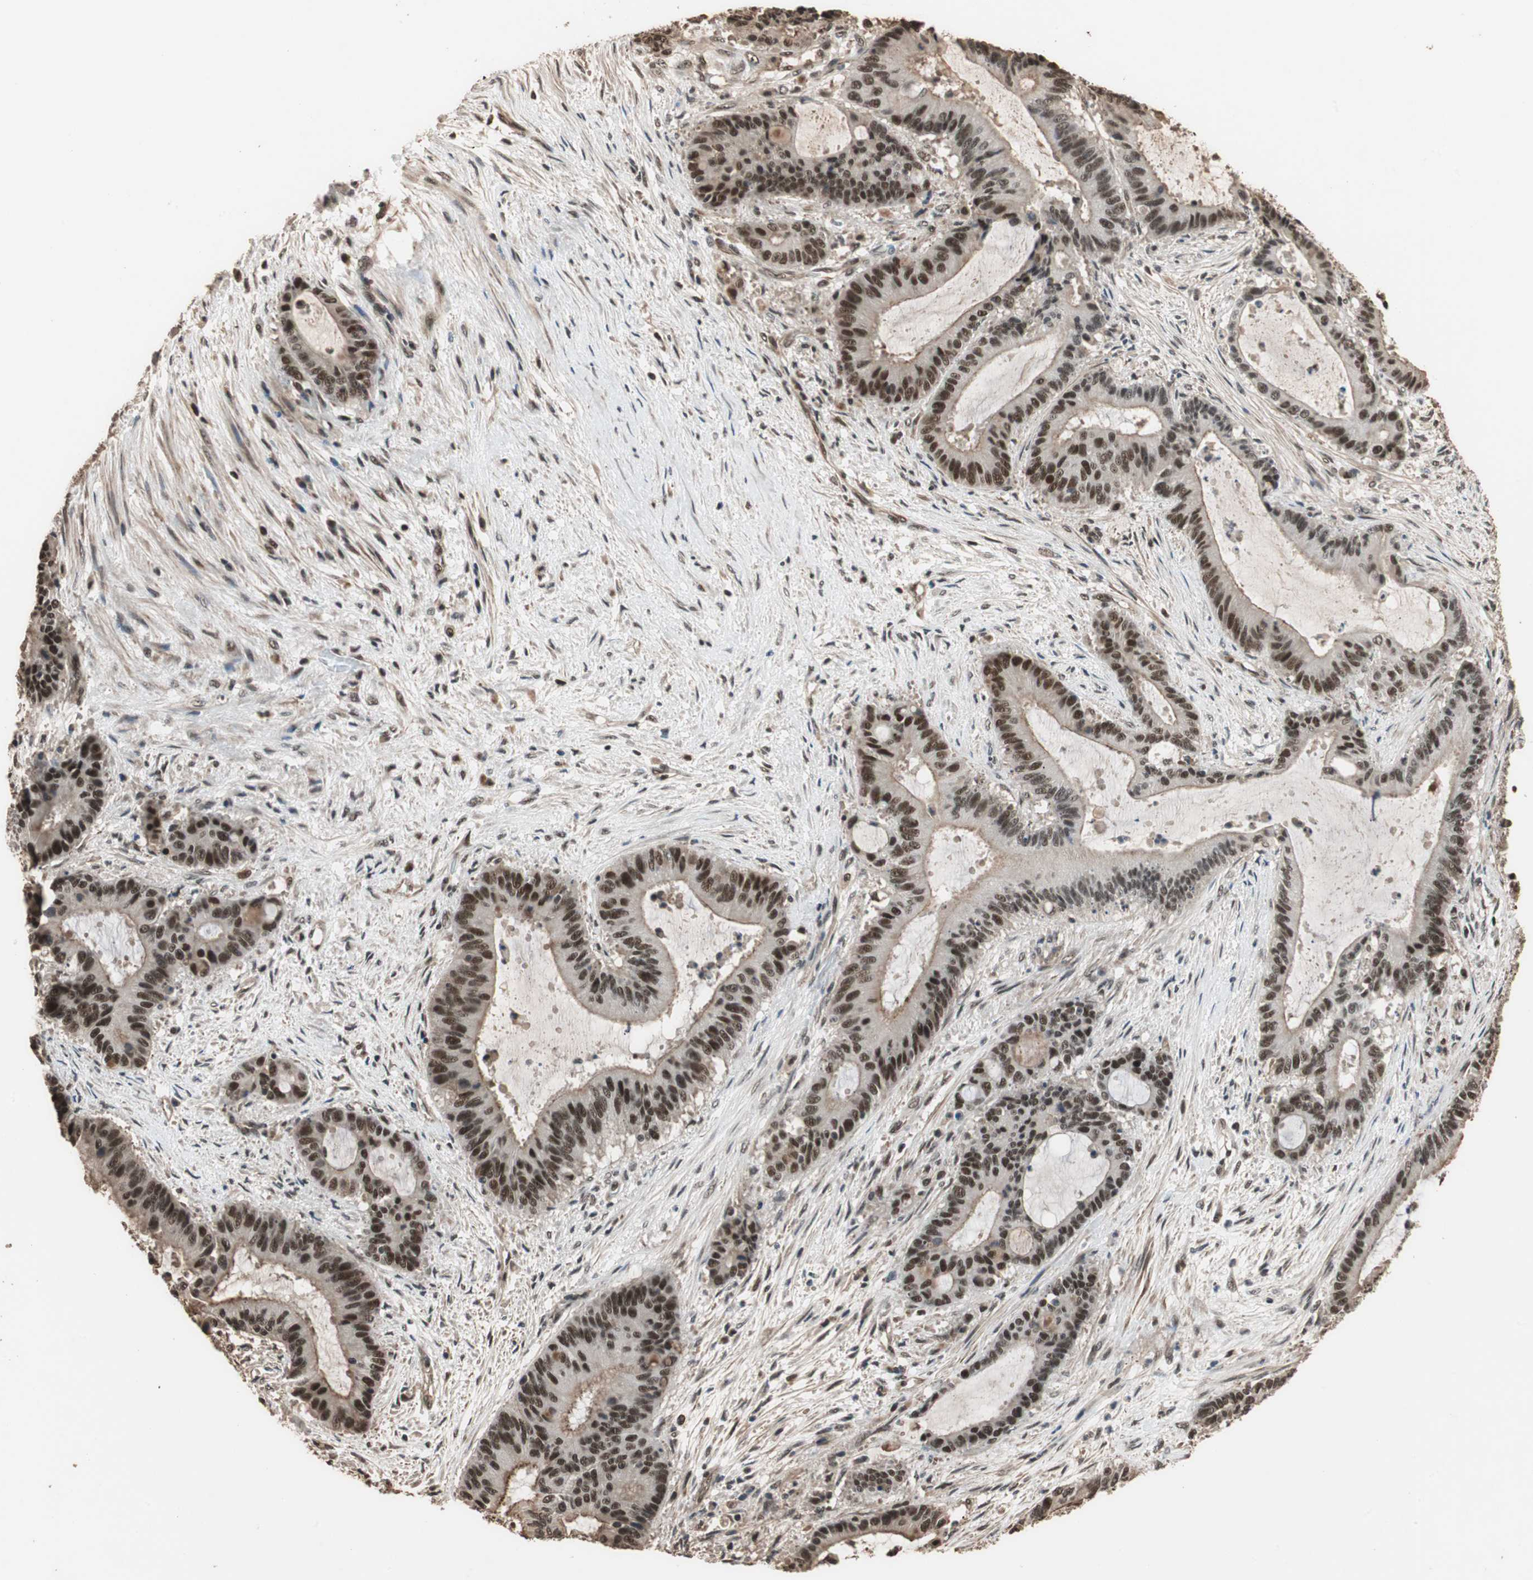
{"staining": {"intensity": "strong", "quantity": ">75%", "location": "nuclear"}, "tissue": "liver cancer", "cell_type": "Tumor cells", "image_type": "cancer", "snomed": [{"axis": "morphology", "description": "Cholangiocarcinoma"}, {"axis": "topography", "description": "Liver"}], "caption": "A high amount of strong nuclear staining is identified in approximately >75% of tumor cells in liver cholangiocarcinoma tissue.", "gene": "CDC5L", "patient": {"sex": "female", "age": 73}}